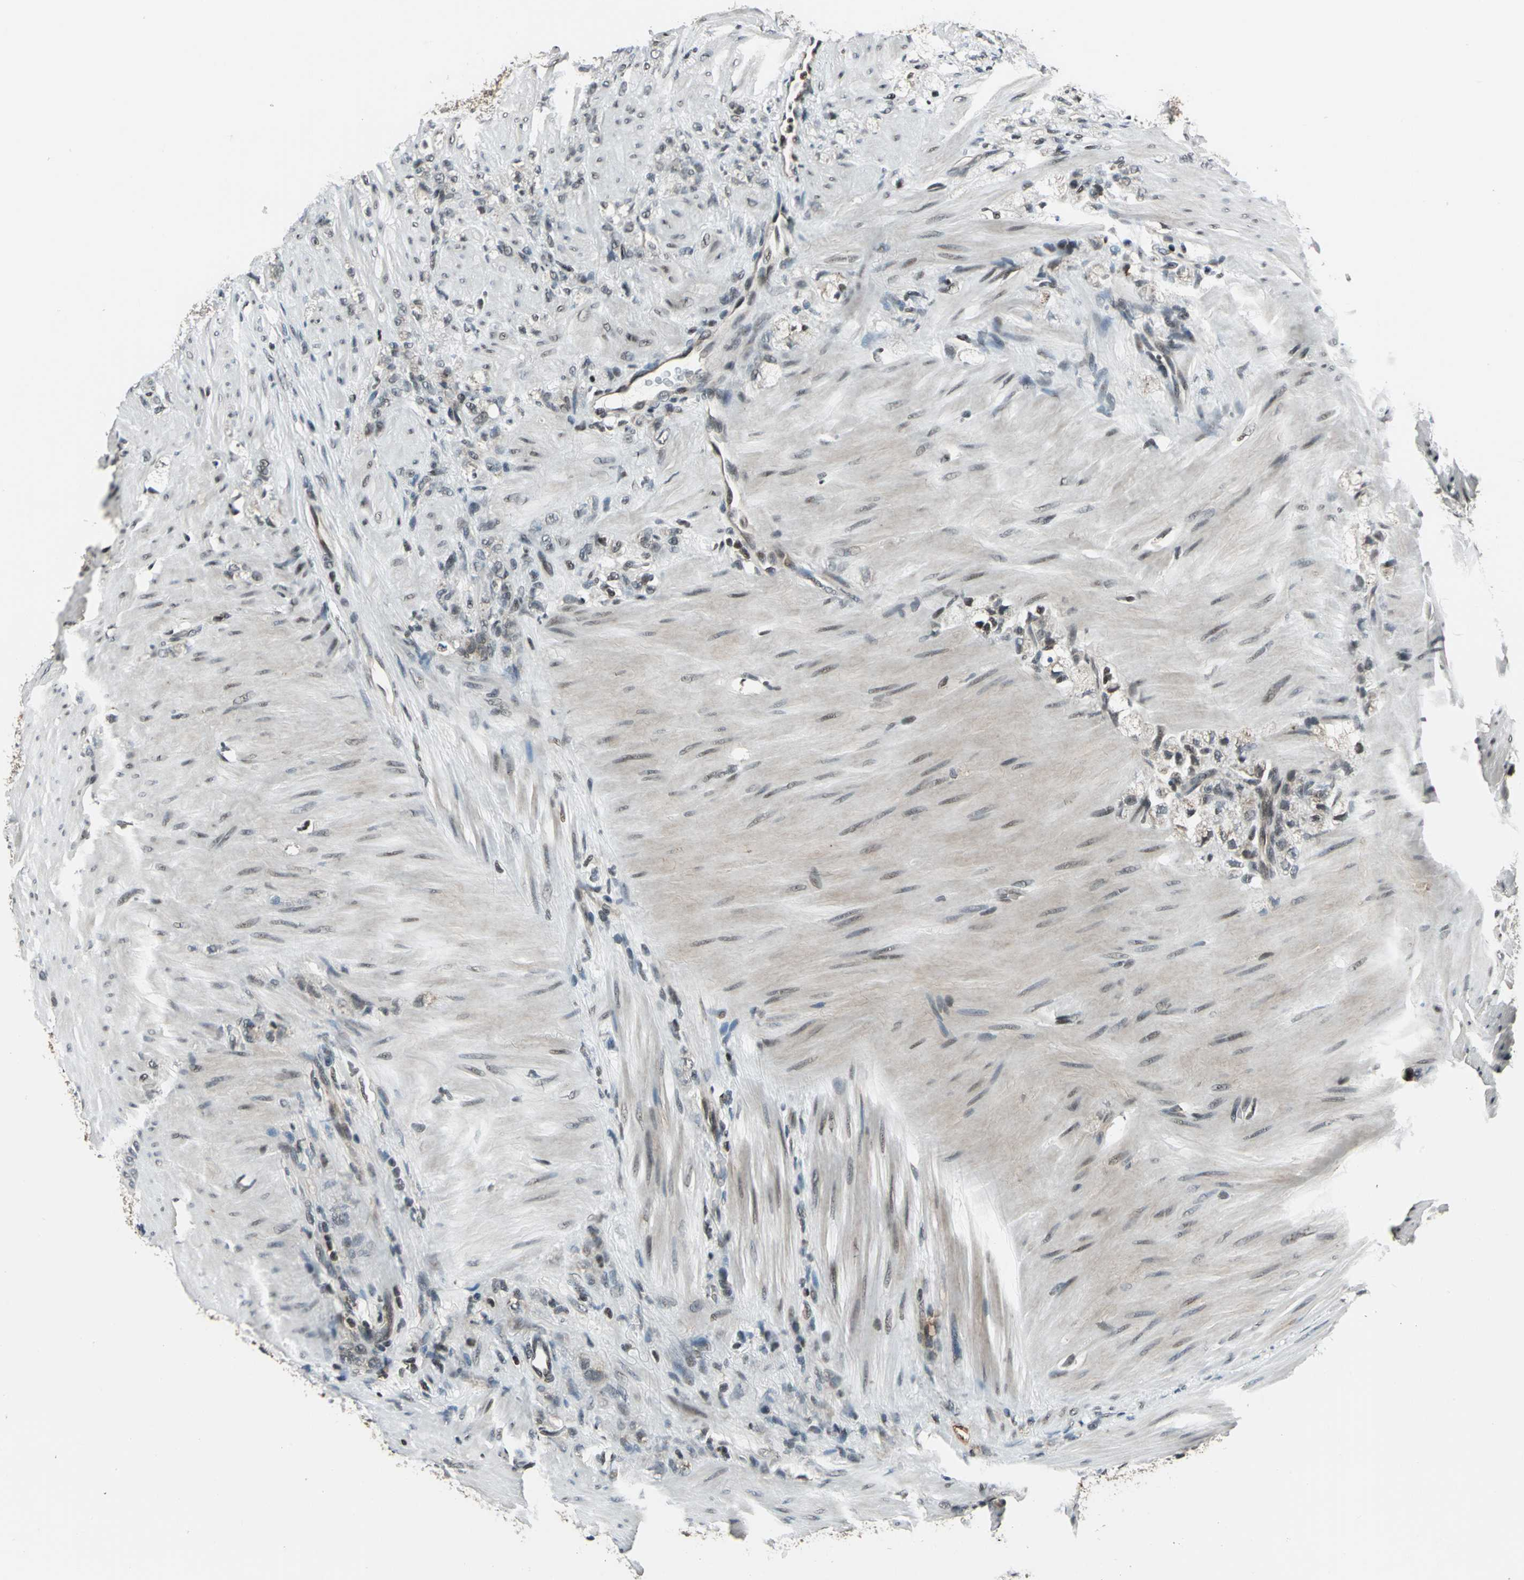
{"staining": {"intensity": "negative", "quantity": "none", "location": "none"}, "tissue": "stomach cancer", "cell_type": "Tumor cells", "image_type": "cancer", "snomed": [{"axis": "morphology", "description": "Adenocarcinoma, NOS"}, {"axis": "topography", "description": "Stomach"}], "caption": "Tumor cells are negative for protein expression in human stomach cancer.", "gene": "NR2C2", "patient": {"sex": "male", "age": 82}}